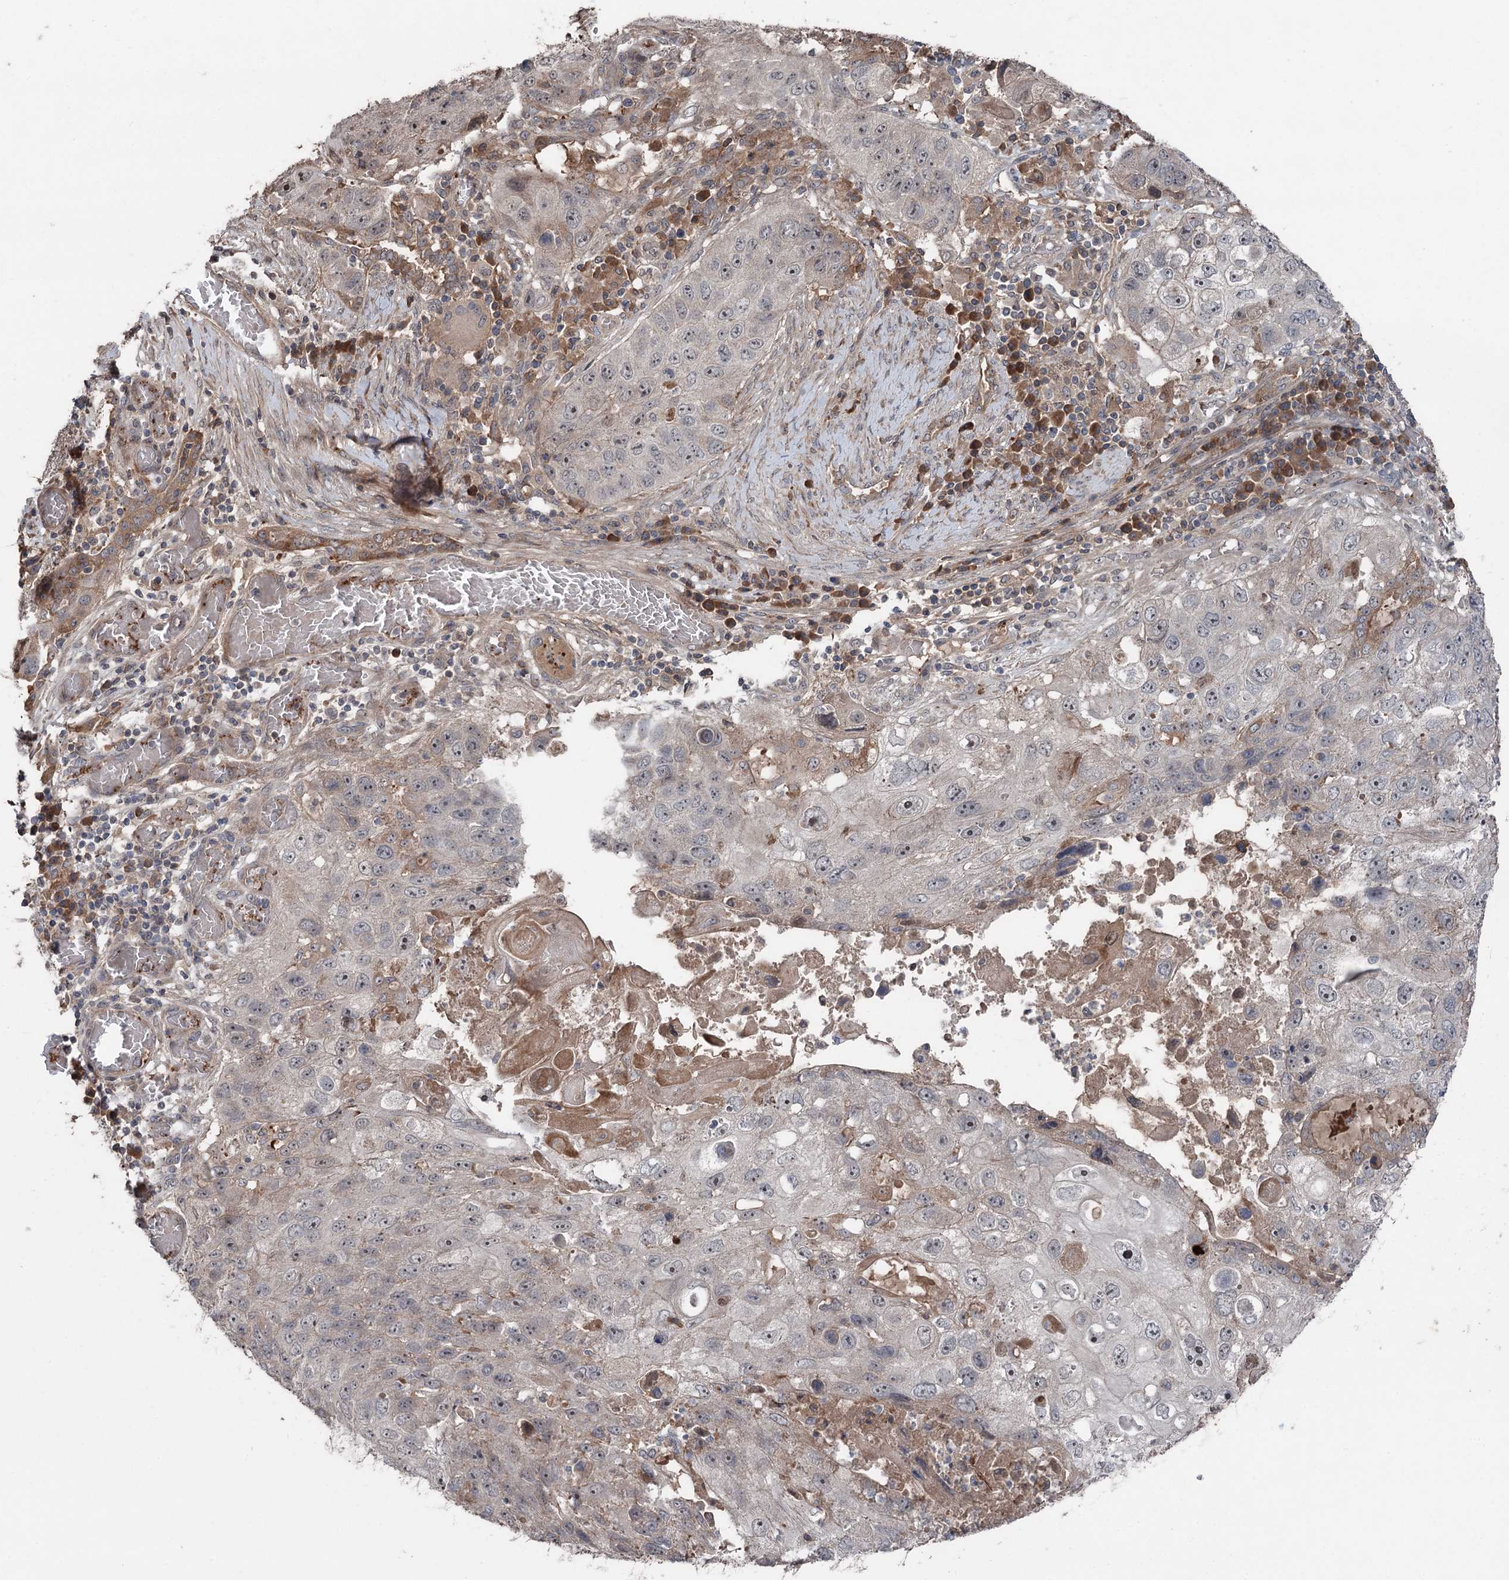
{"staining": {"intensity": "weak", "quantity": "<25%", "location": "cytoplasmic/membranous"}, "tissue": "lung cancer", "cell_type": "Tumor cells", "image_type": "cancer", "snomed": [{"axis": "morphology", "description": "Squamous cell carcinoma, NOS"}, {"axis": "topography", "description": "Lung"}], "caption": "Human squamous cell carcinoma (lung) stained for a protein using IHC shows no positivity in tumor cells.", "gene": "MAPK8IP2", "patient": {"sex": "male", "age": 61}}